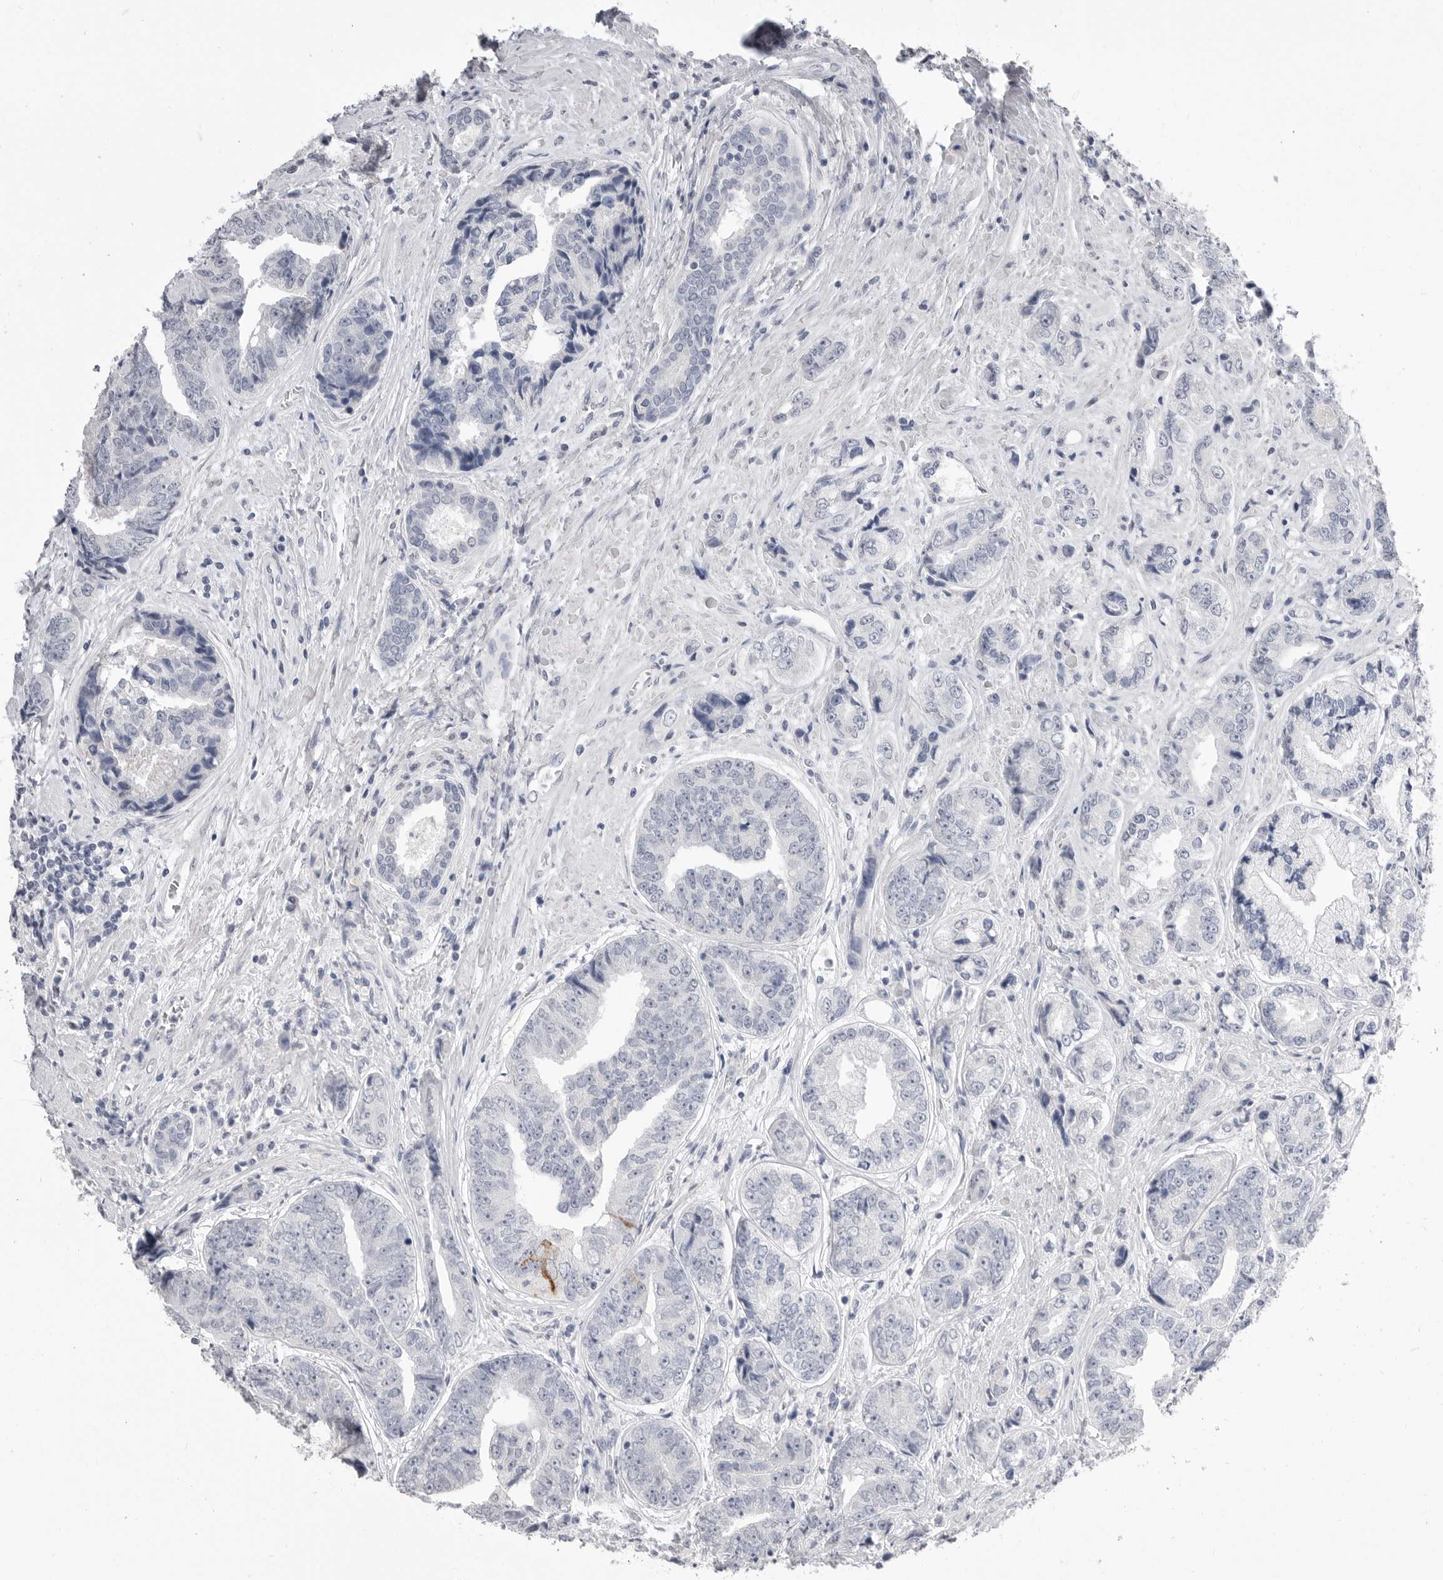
{"staining": {"intensity": "negative", "quantity": "none", "location": "none"}, "tissue": "prostate cancer", "cell_type": "Tumor cells", "image_type": "cancer", "snomed": [{"axis": "morphology", "description": "Adenocarcinoma, High grade"}, {"axis": "topography", "description": "Prostate"}], "caption": "The photomicrograph displays no significant positivity in tumor cells of prostate adenocarcinoma (high-grade).", "gene": "CPB1", "patient": {"sex": "male", "age": 61}}